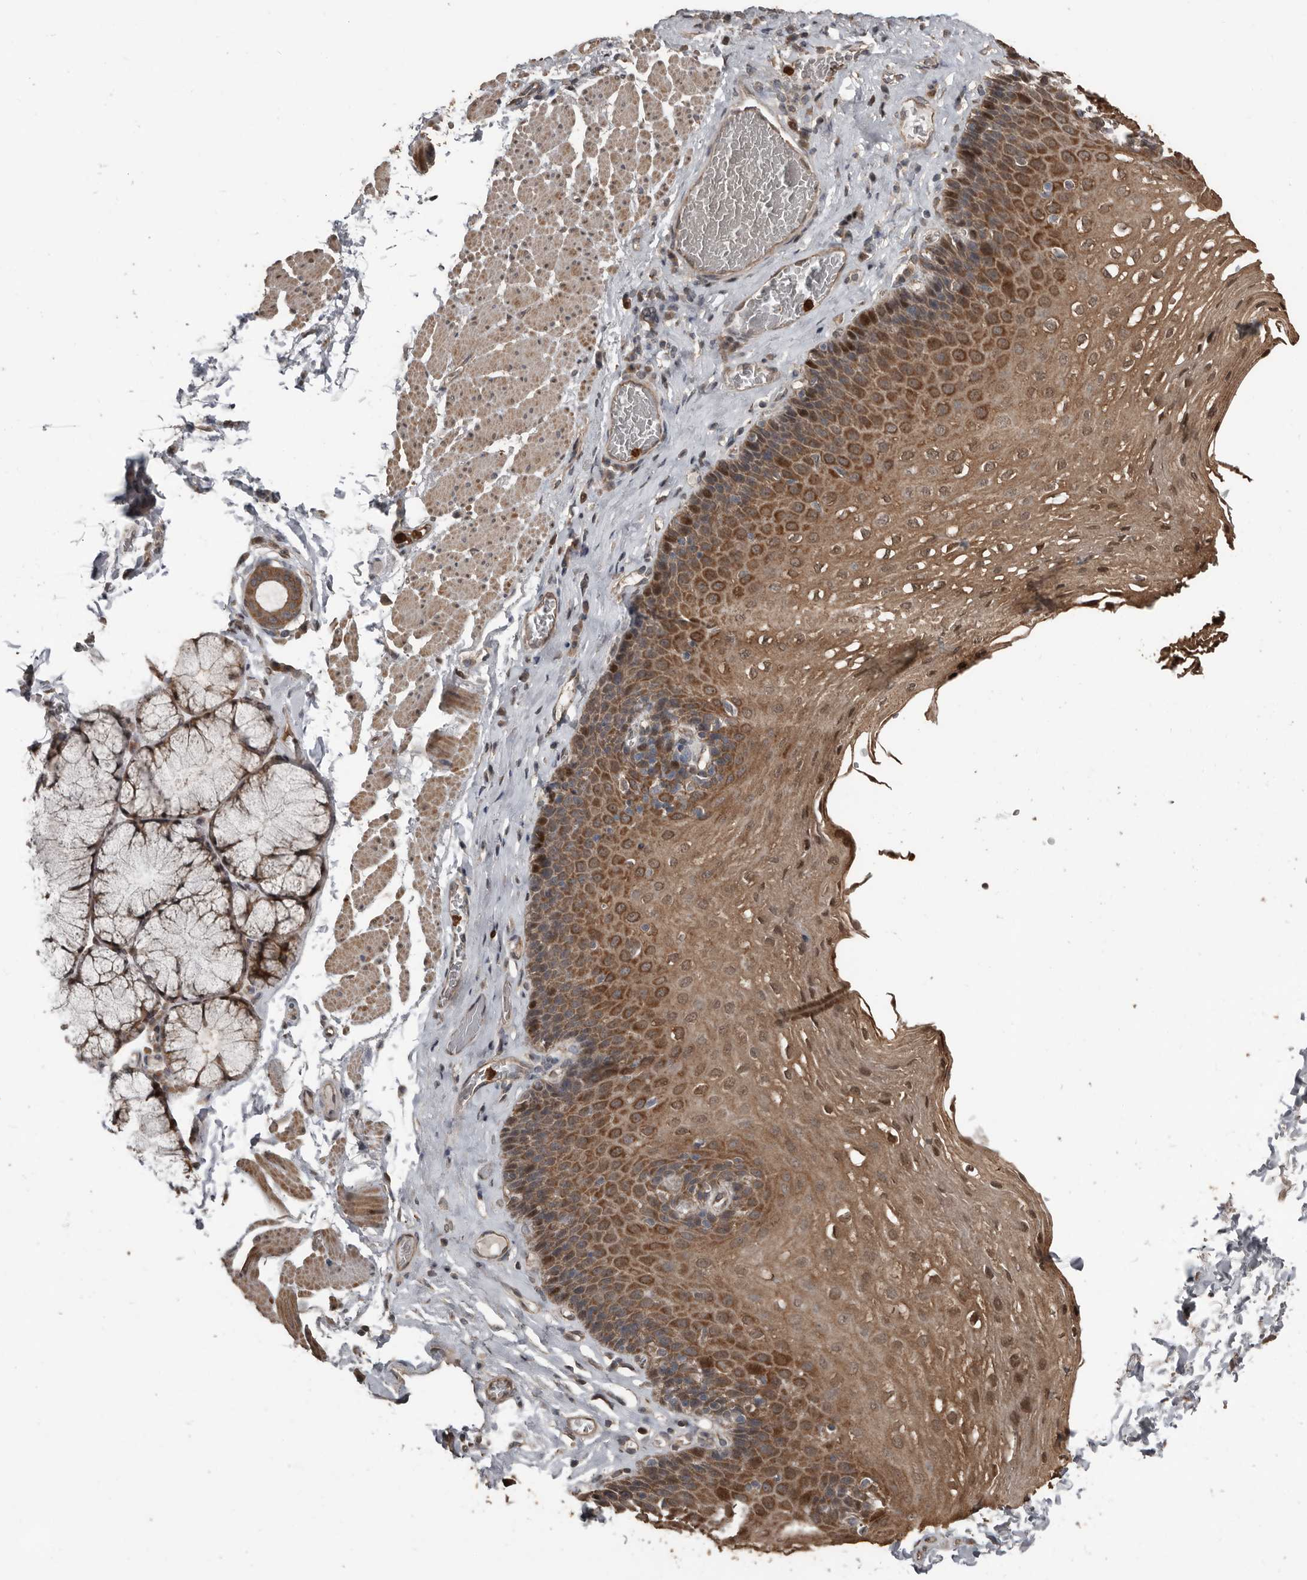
{"staining": {"intensity": "moderate", "quantity": ">75%", "location": "cytoplasmic/membranous,nuclear"}, "tissue": "esophagus", "cell_type": "Squamous epithelial cells", "image_type": "normal", "snomed": [{"axis": "morphology", "description": "Normal tissue, NOS"}, {"axis": "topography", "description": "Esophagus"}], "caption": "Immunohistochemistry (IHC) of unremarkable esophagus exhibits medium levels of moderate cytoplasmic/membranous,nuclear staining in about >75% of squamous epithelial cells.", "gene": "FSBP", "patient": {"sex": "female", "age": 66}}